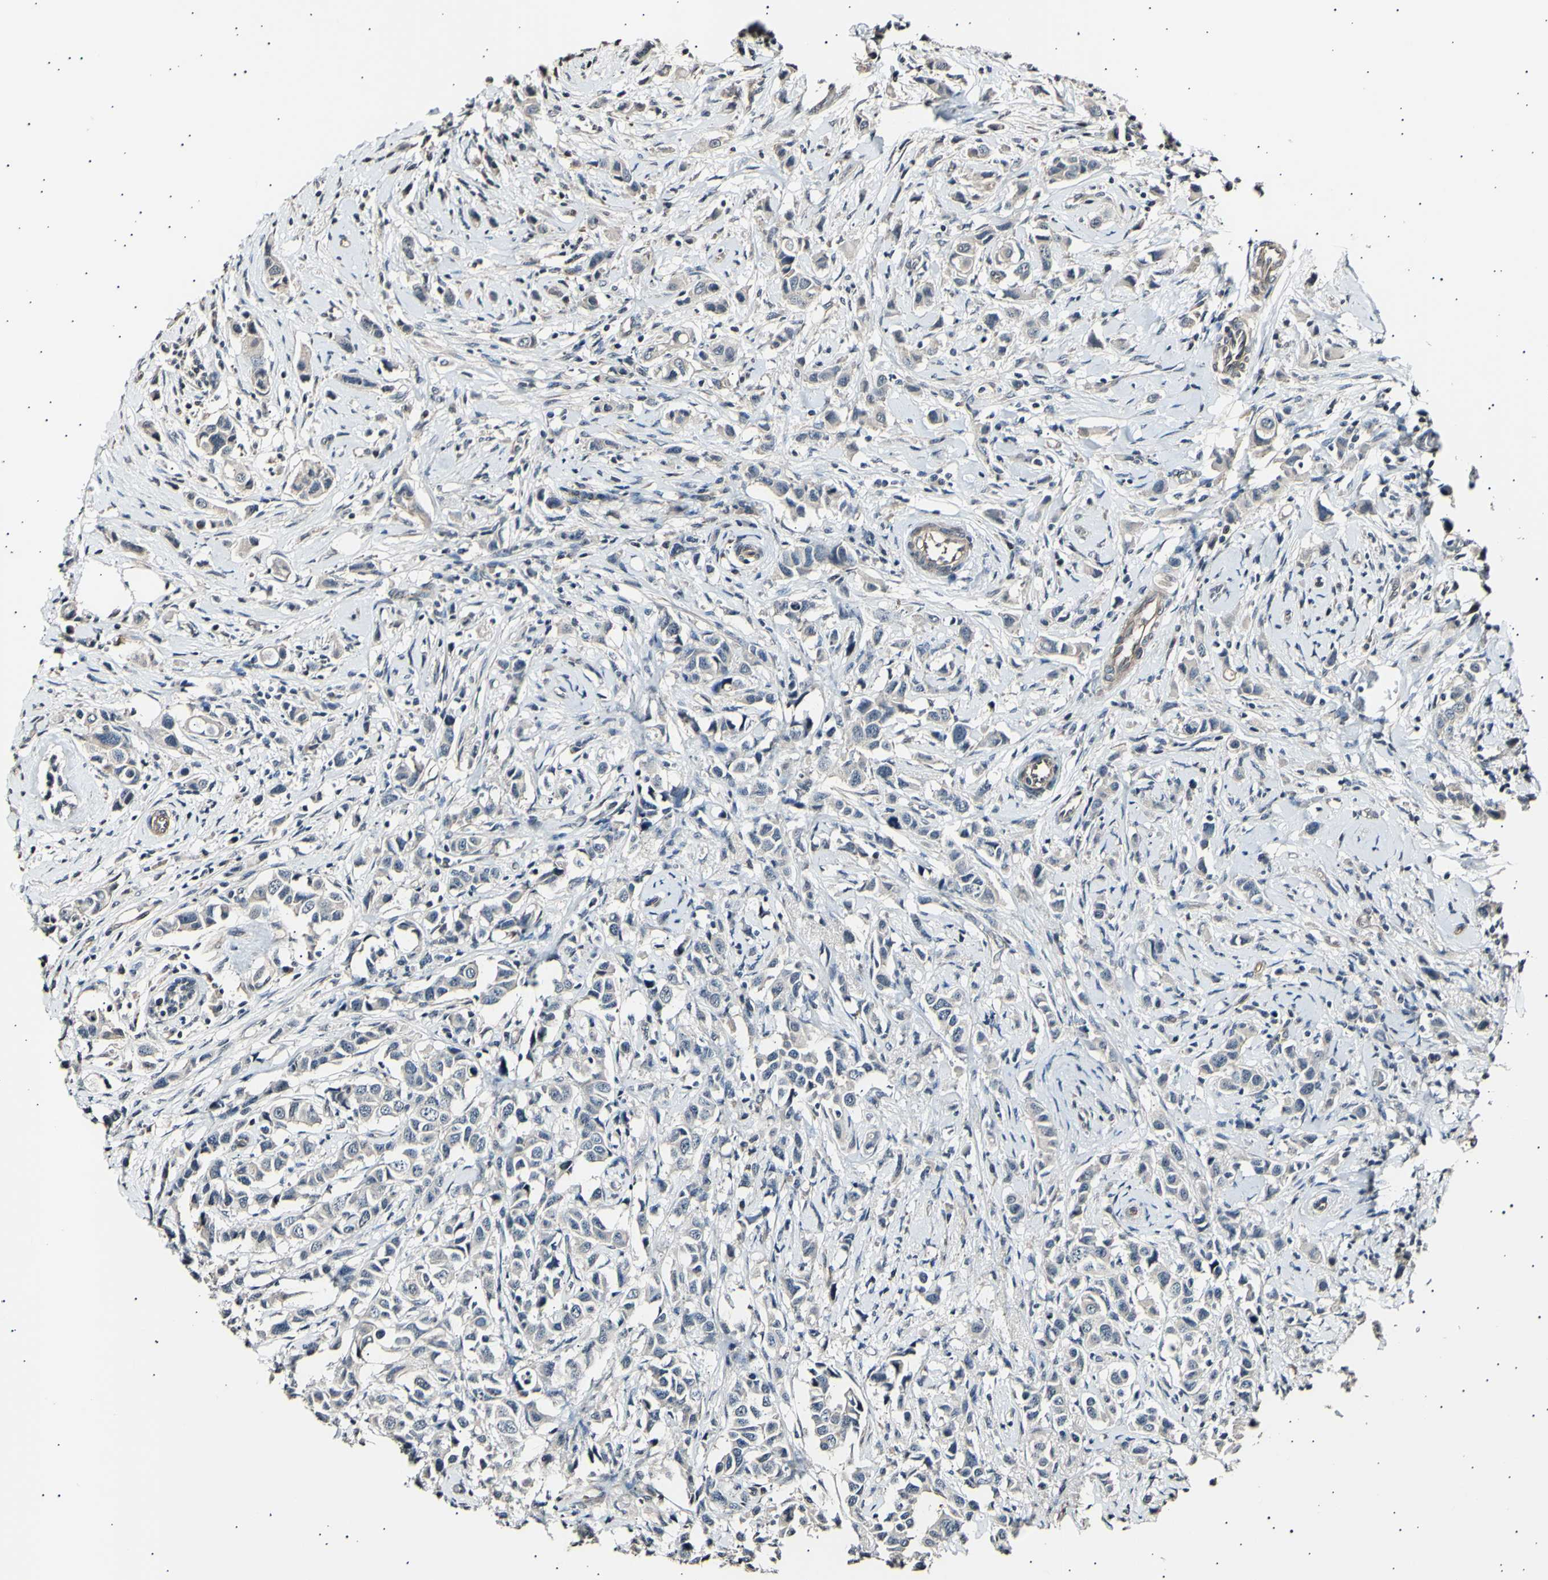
{"staining": {"intensity": "weak", "quantity": ">75%", "location": "cytoplasmic/membranous"}, "tissue": "breast cancer", "cell_type": "Tumor cells", "image_type": "cancer", "snomed": [{"axis": "morphology", "description": "Normal tissue, NOS"}, {"axis": "morphology", "description": "Duct carcinoma"}, {"axis": "topography", "description": "Breast"}], "caption": "Immunohistochemistry (IHC) (DAB (3,3'-diaminobenzidine)) staining of intraductal carcinoma (breast) exhibits weak cytoplasmic/membranous protein expression in about >75% of tumor cells.", "gene": "AK1", "patient": {"sex": "female", "age": 50}}